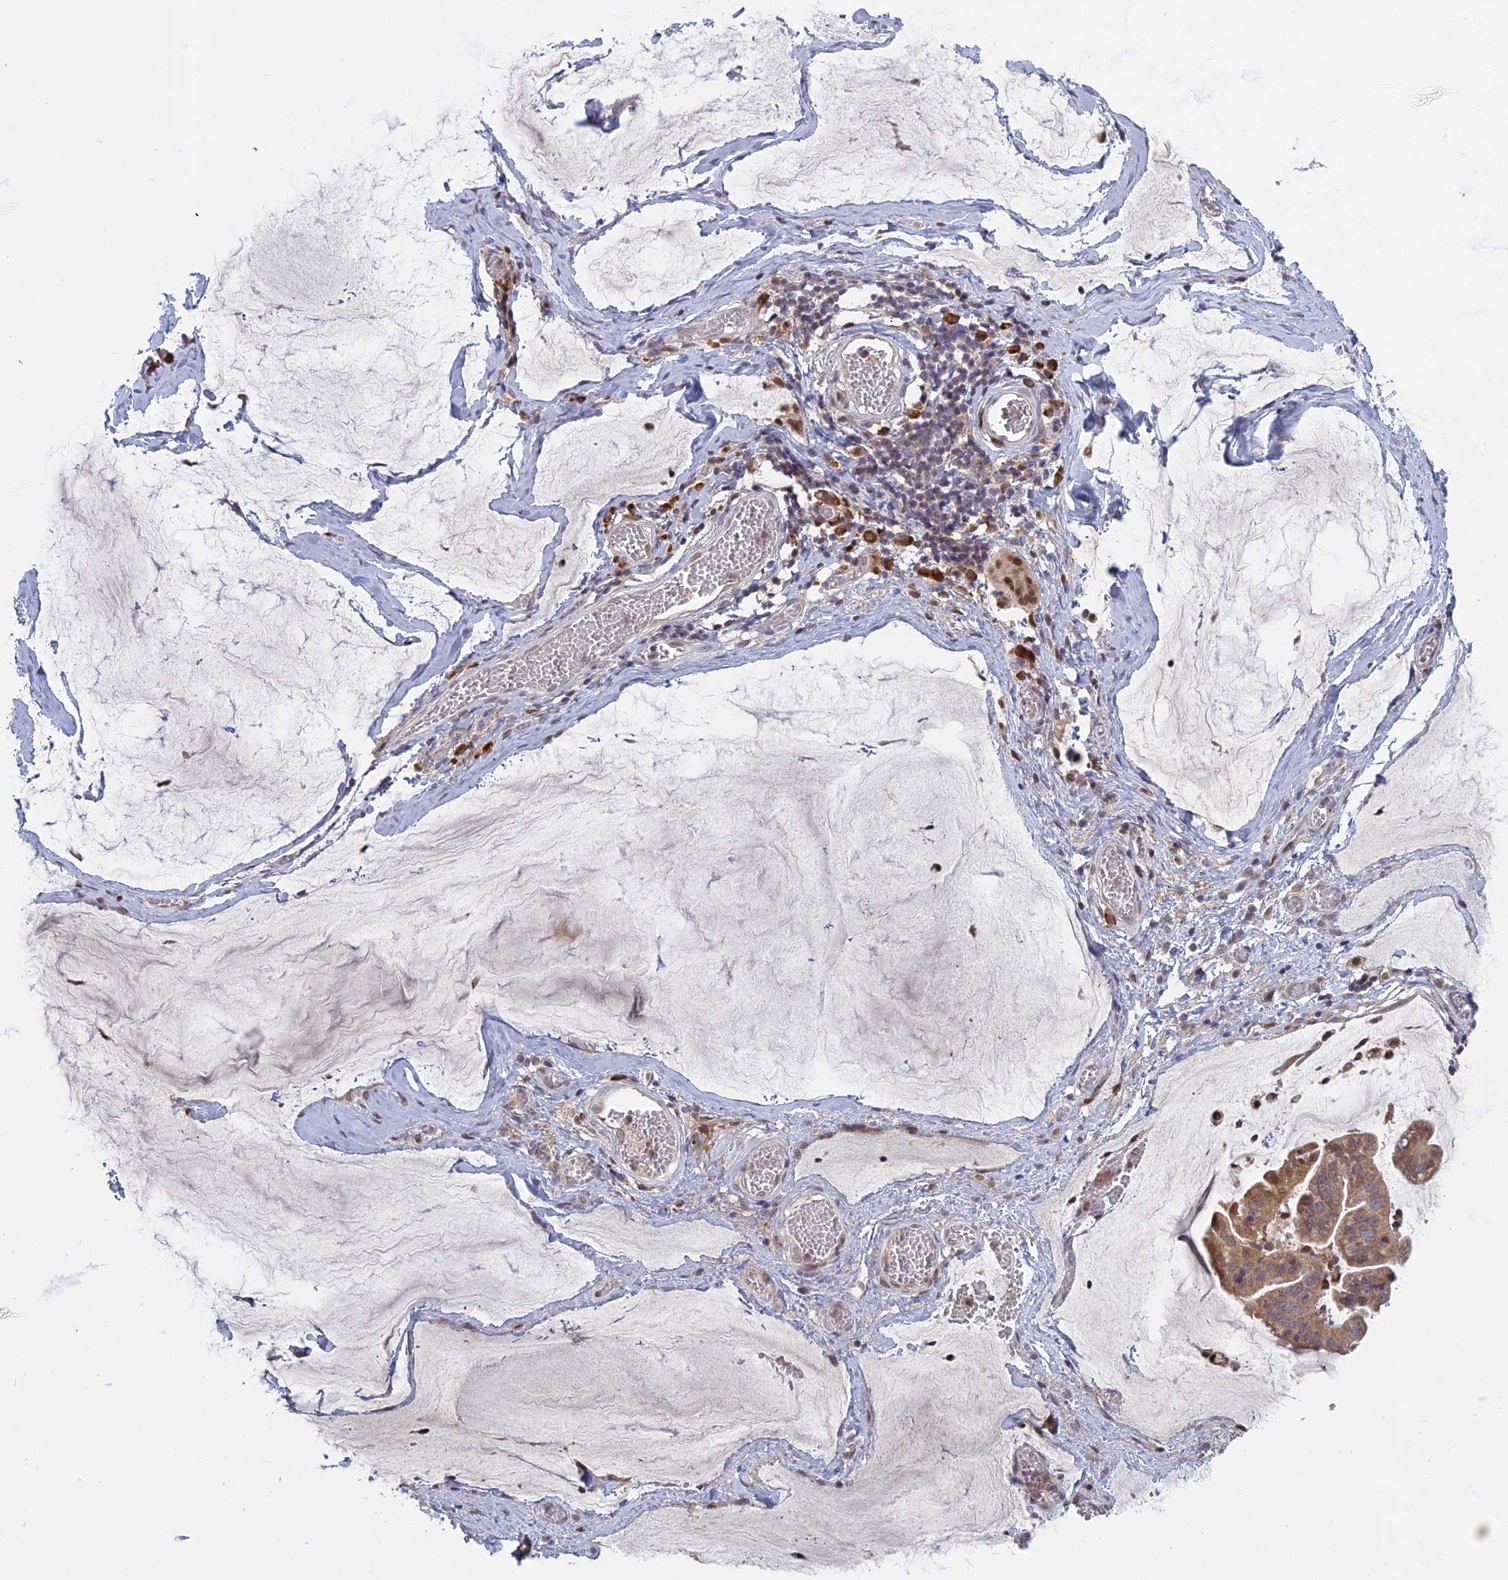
{"staining": {"intensity": "moderate", "quantity": ">75%", "location": "cytoplasmic/membranous"}, "tissue": "ovarian cancer", "cell_type": "Tumor cells", "image_type": "cancer", "snomed": [{"axis": "morphology", "description": "Cystadenocarcinoma, mucinous, NOS"}, {"axis": "topography", "description": "Ovary"}], "caption": "Tumor cells reveal moderate cytoplasmic/membranous staining in about >75% of cells in ovarian mucinous cystadenocarcinoma. Using DAB (brown) and hematoxylin (blue) stains, captured at high magnification using brightfield microscopy.", "gene": "TMEM208", "patient": {"sex": "female", "age": 73}}